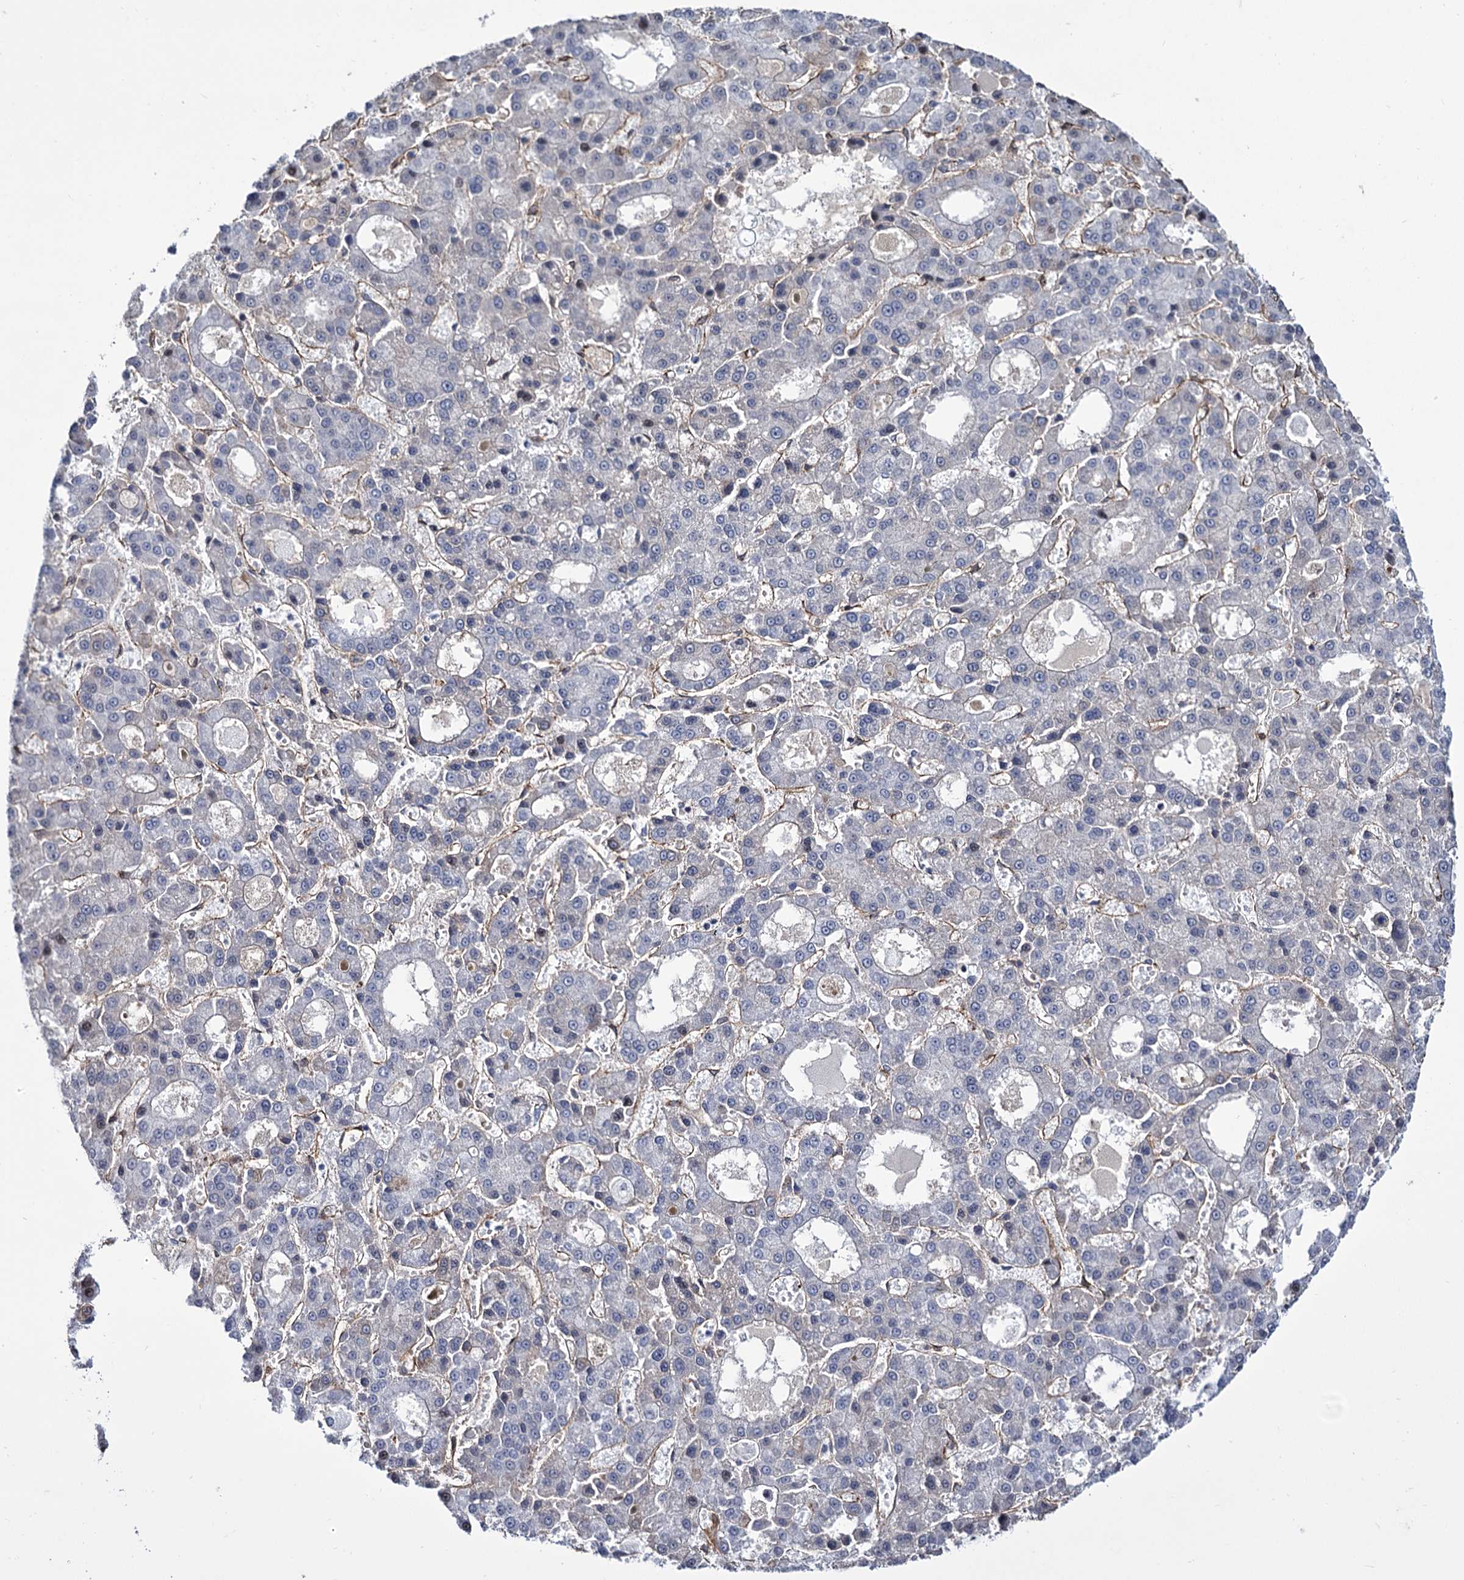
{"staining": {"intensity": "negative", "quantity": "none", "location": "none"}, "tissue": "liver cancer", "cell_type": "Tumor cells", "image_type": "cancer", "snomed": [{"axis": "morphology", "description": "Carcinoma, Hepatocellular, NOS"}, {"axis": "topography", "description": "Liver"}], "caption": "Histopathology image shows no significant protein staining in tumor cells of hepatocellular carcinoma (liver).", "gene": "ZC3H12C", "patient": {"sex": "male", "age": 70}}